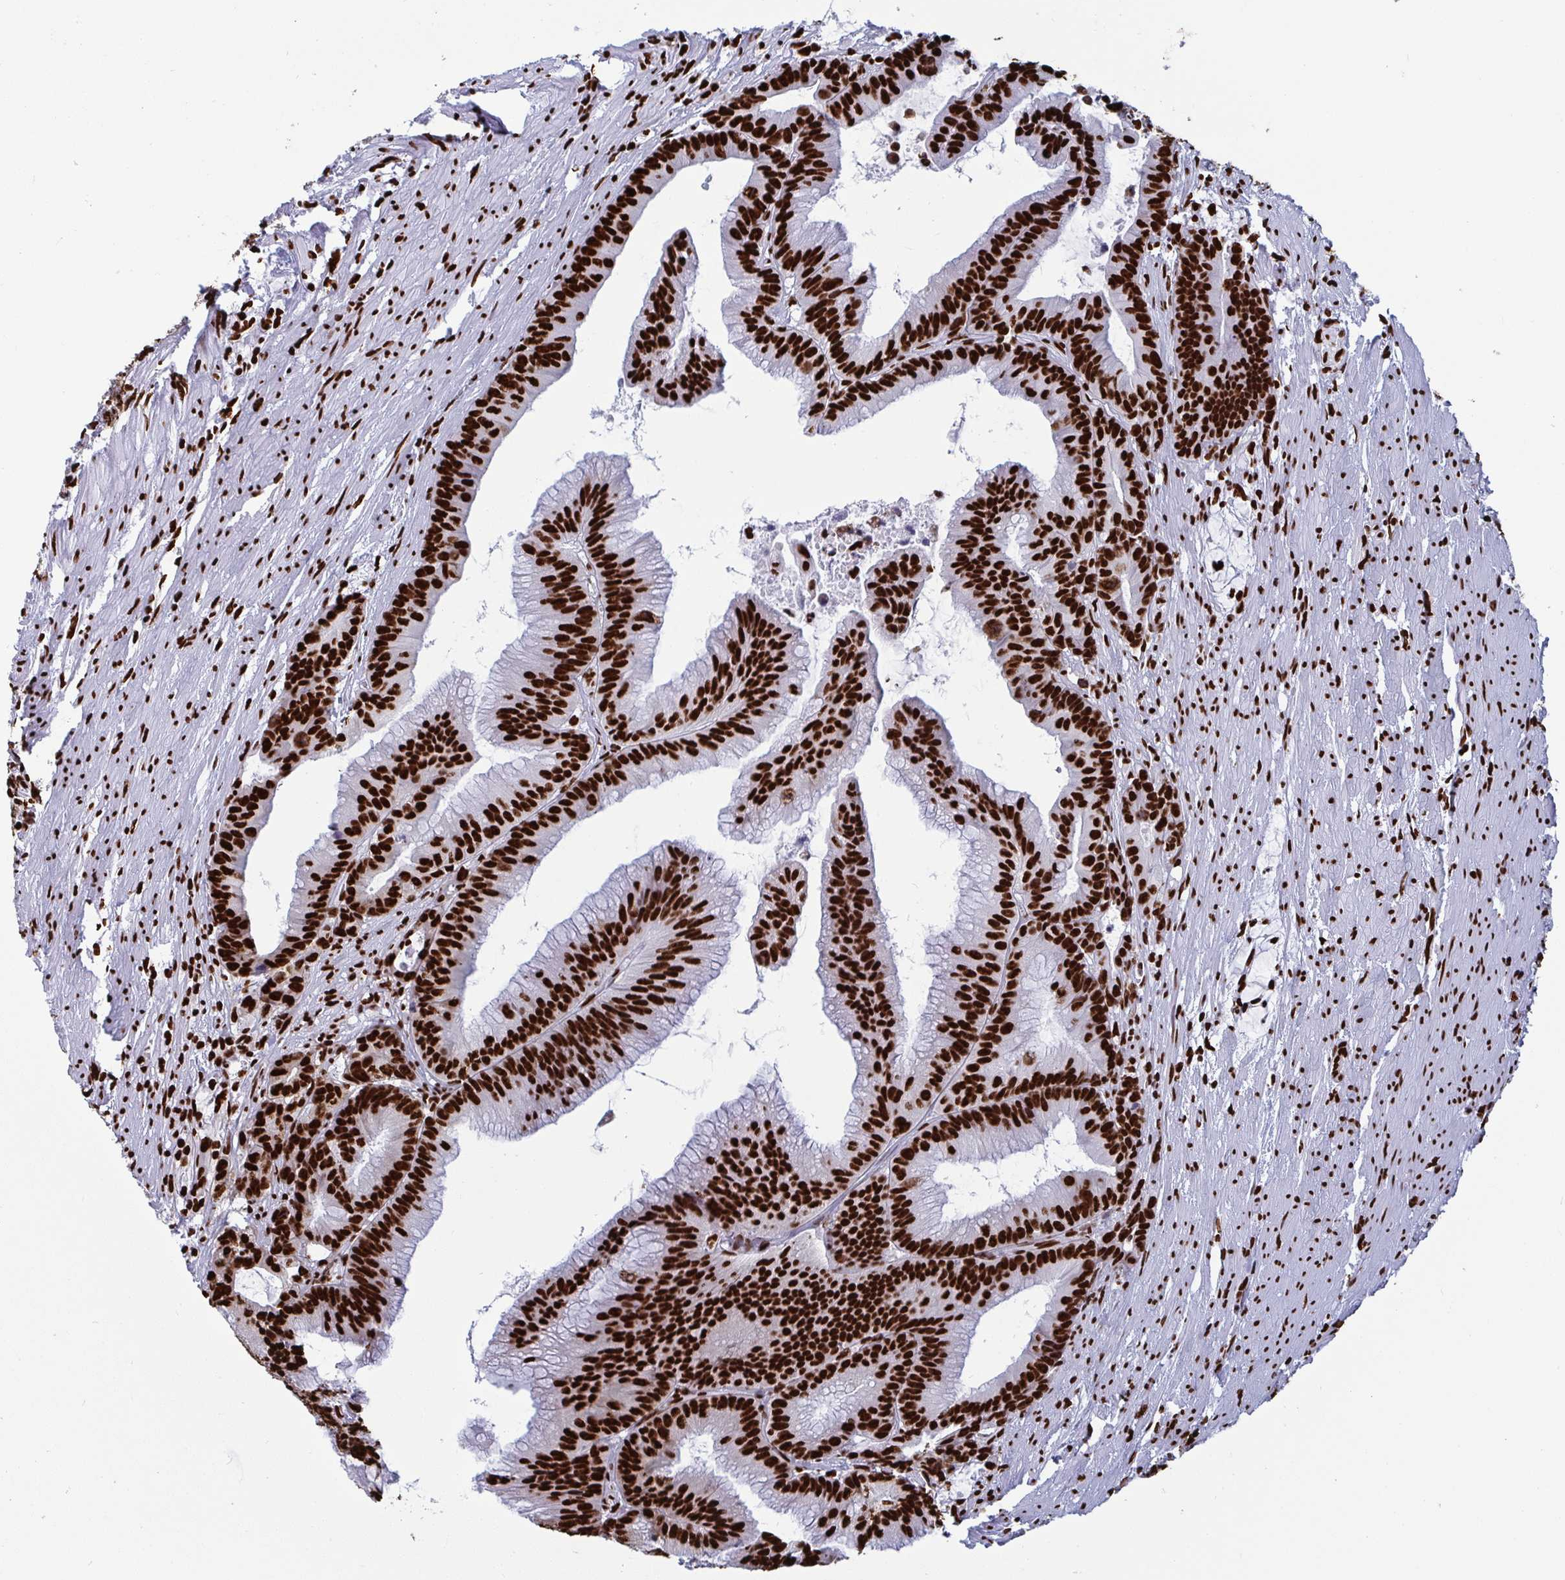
{"staining": {"intensity": "strong", "quantity": ">75%", "location": "nuclear"}, "tissue": "colorectal cancer", "cell_type": "Tumor cells", "image_type": "cancer", "snomed": [{"axis": "morphology", "description": "Adenocarcinoma, NOS"}, {"axis": "topography", "description": "Colon"}], "caption": "Tumor cells display high levels of strong nuclear expression in about >75% of cells in human colorectal adenocarcinoma.", "gene": "GAR1", "patient": {"sex": "female", "age": 78}}